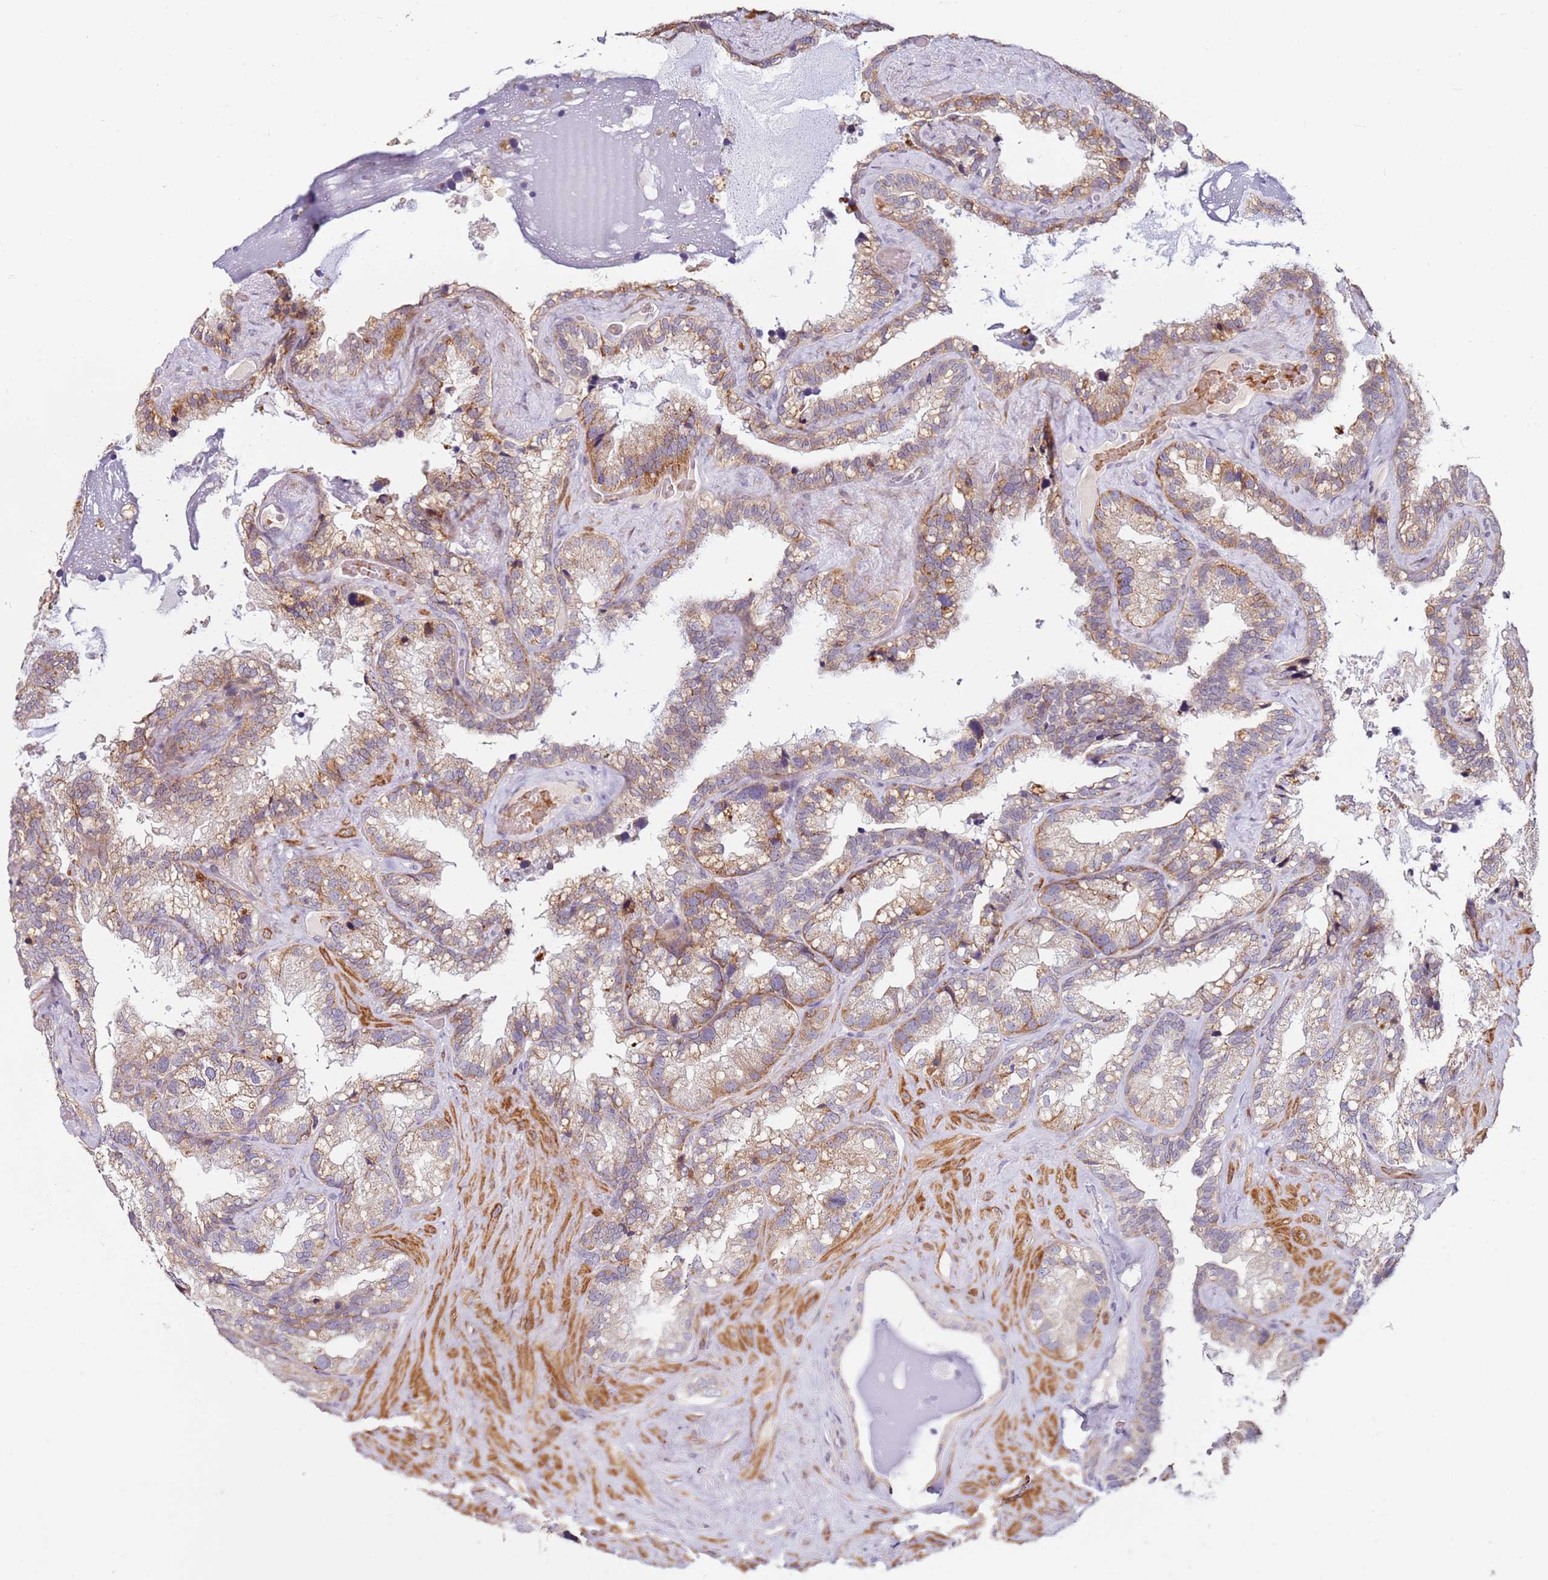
{"staining": {"intensity": "moderate", "quantity": "25%-75%", "location": "cytoplasmic/membranous"}, "tissue": "seminal vesicle", "cell_type": "Glandular cells", "image_type": "normal", "snomed": [{"axis": "morphology", "description": "Normal tissue, NOS"}, {"axis": "topography", "description": "Prostate"}, {"axis": "topography", "description": "Seminal veicle"}], "caption": "A brown stain highlights moderate cytoplasmic/membranous staining of a protein in glandular cells of benign seminal vesicle.", "gene": "RARS2", "patient": {"sex": "male", "age": 68}}